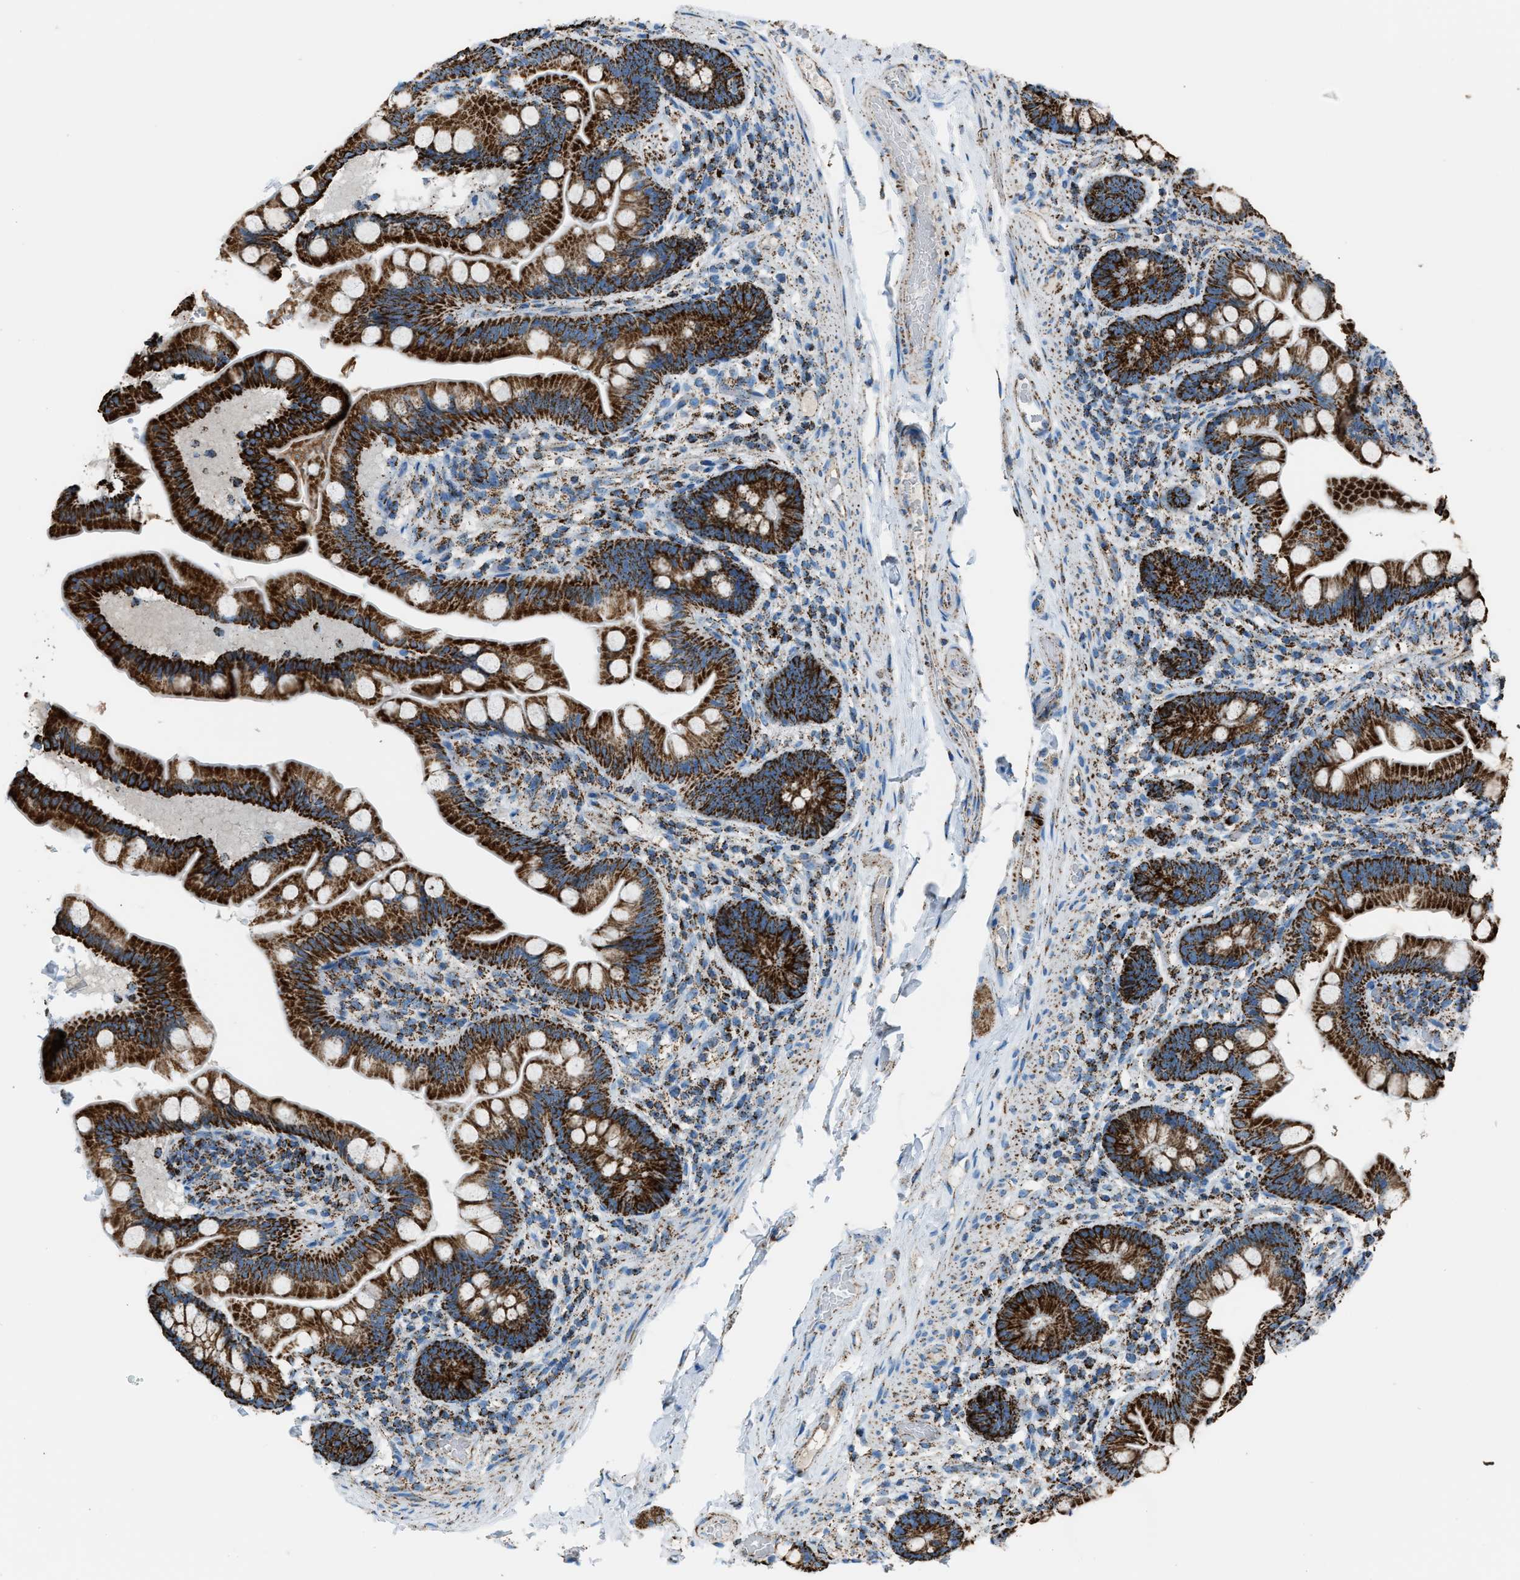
{"staining": {"intensity": "strong", "quantity": ">75%", "location": "cytoplasmic/membranous"}, "tissue": "small intestine", "cell_type": "Glandular cells", "image_type": "normal", "snomed": [{"axis": "morphology", "description": "Normal tissue, NOS"}, {"axis": "topography", "description": "Small intestine"}], "caption": "Approximately >75% of glandular cells in benign small intestine show strong cytoplasmic/membranous protein expression as visualized by brown immunohistochemical staining.", "gene": "MDH2", "patient": {"sex": "female", "age": 56}}